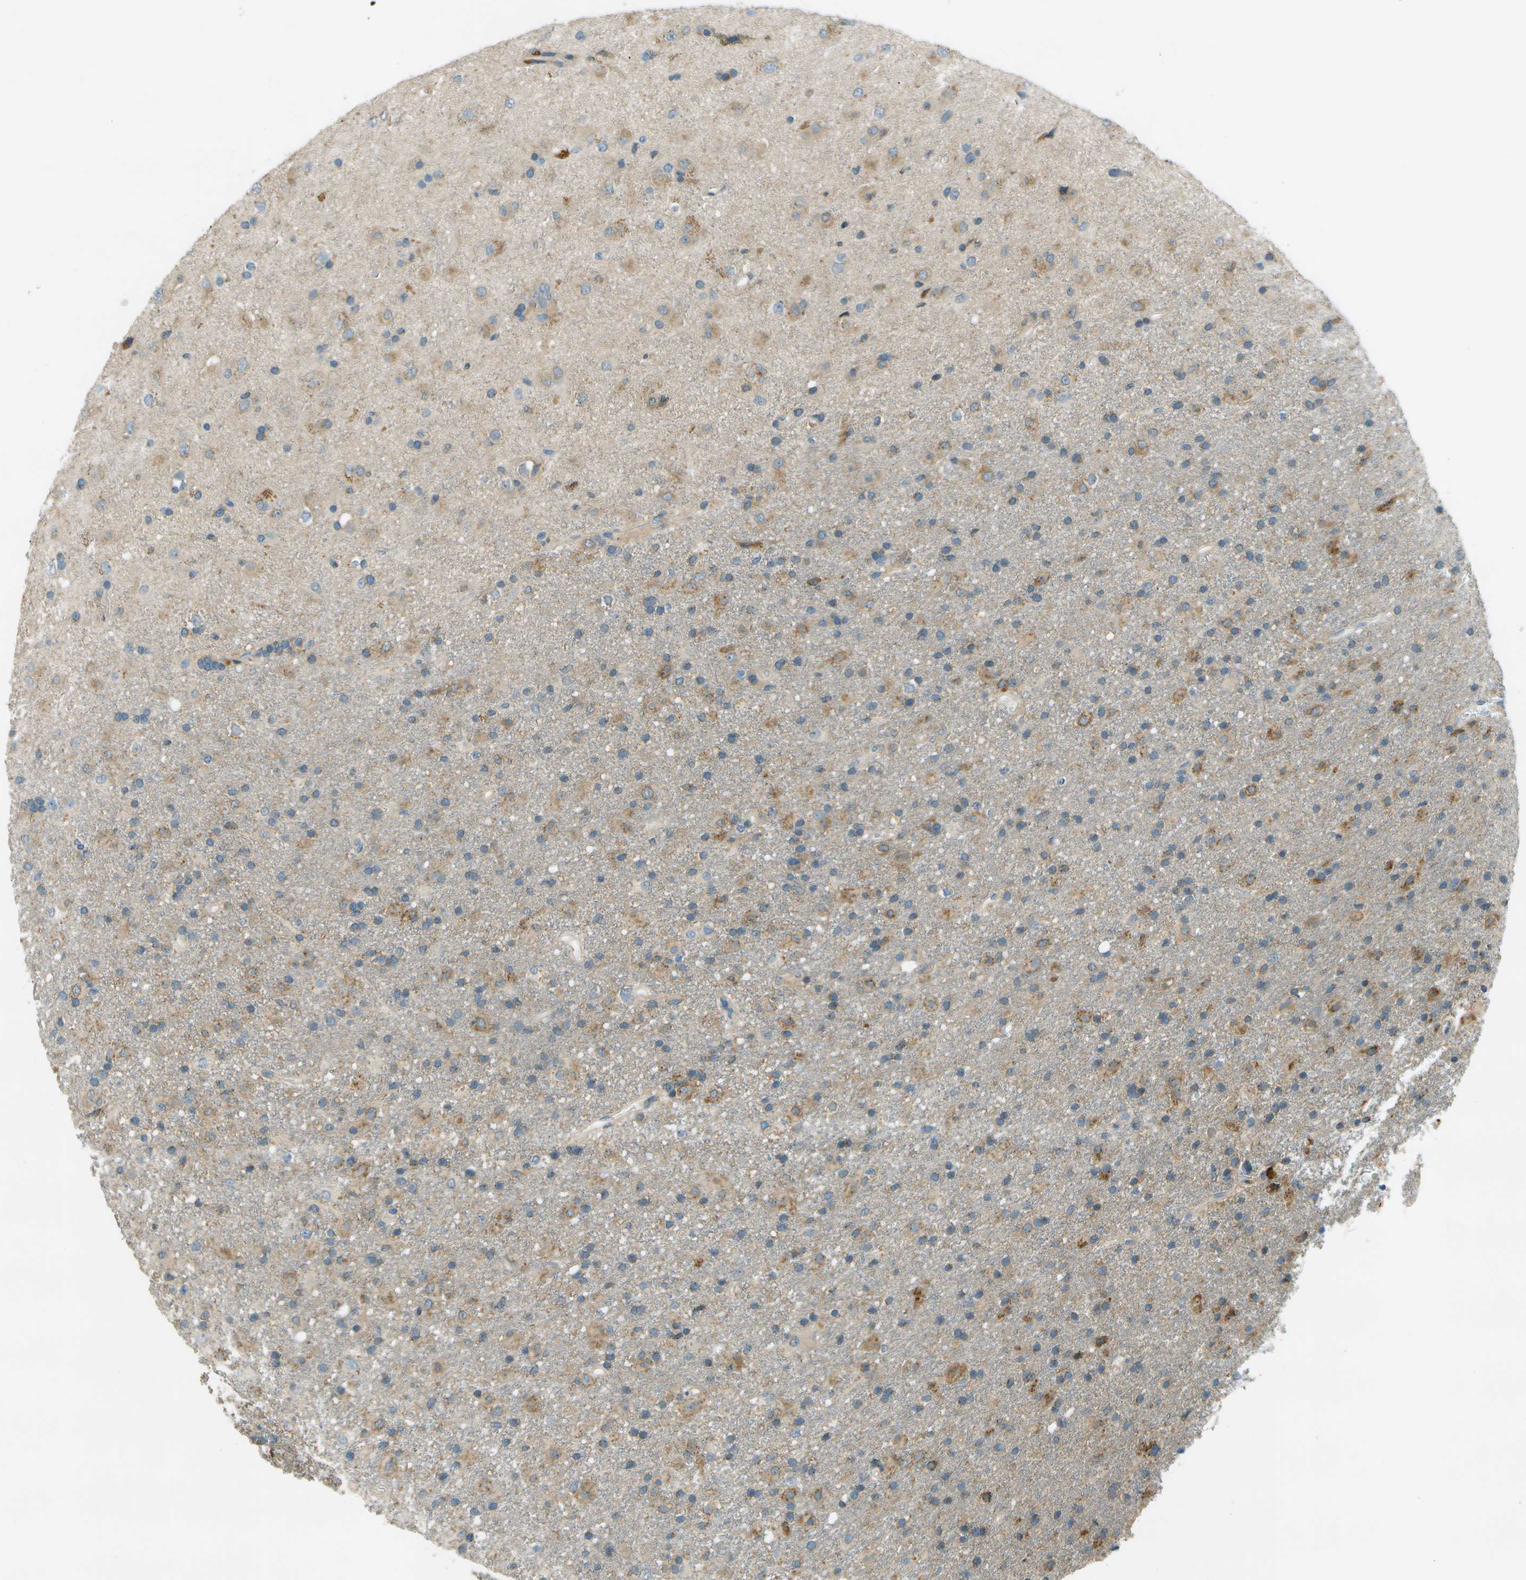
{"staining": {"intensity": "moderate", "quantity": "25%-75%", "location": "cytoplasmic/membranous"}, "tissue": "glioma", "cell_type": "Tumor cells", "image_type": "cancer", "snomed": [{"axis": "morphology", "description": "Glioma, malignant, Low grade"}, {"axis": "topography", "description": "Brain"}], "caption": "Approximately 25%-75% of tumor cells in human glioma show moderate cytoplasmic/membranous protein staining as visualized by brown immunohistochemical staining.", "gene": "NUDT4", "patient": {"sex": "male", "age": 65}}